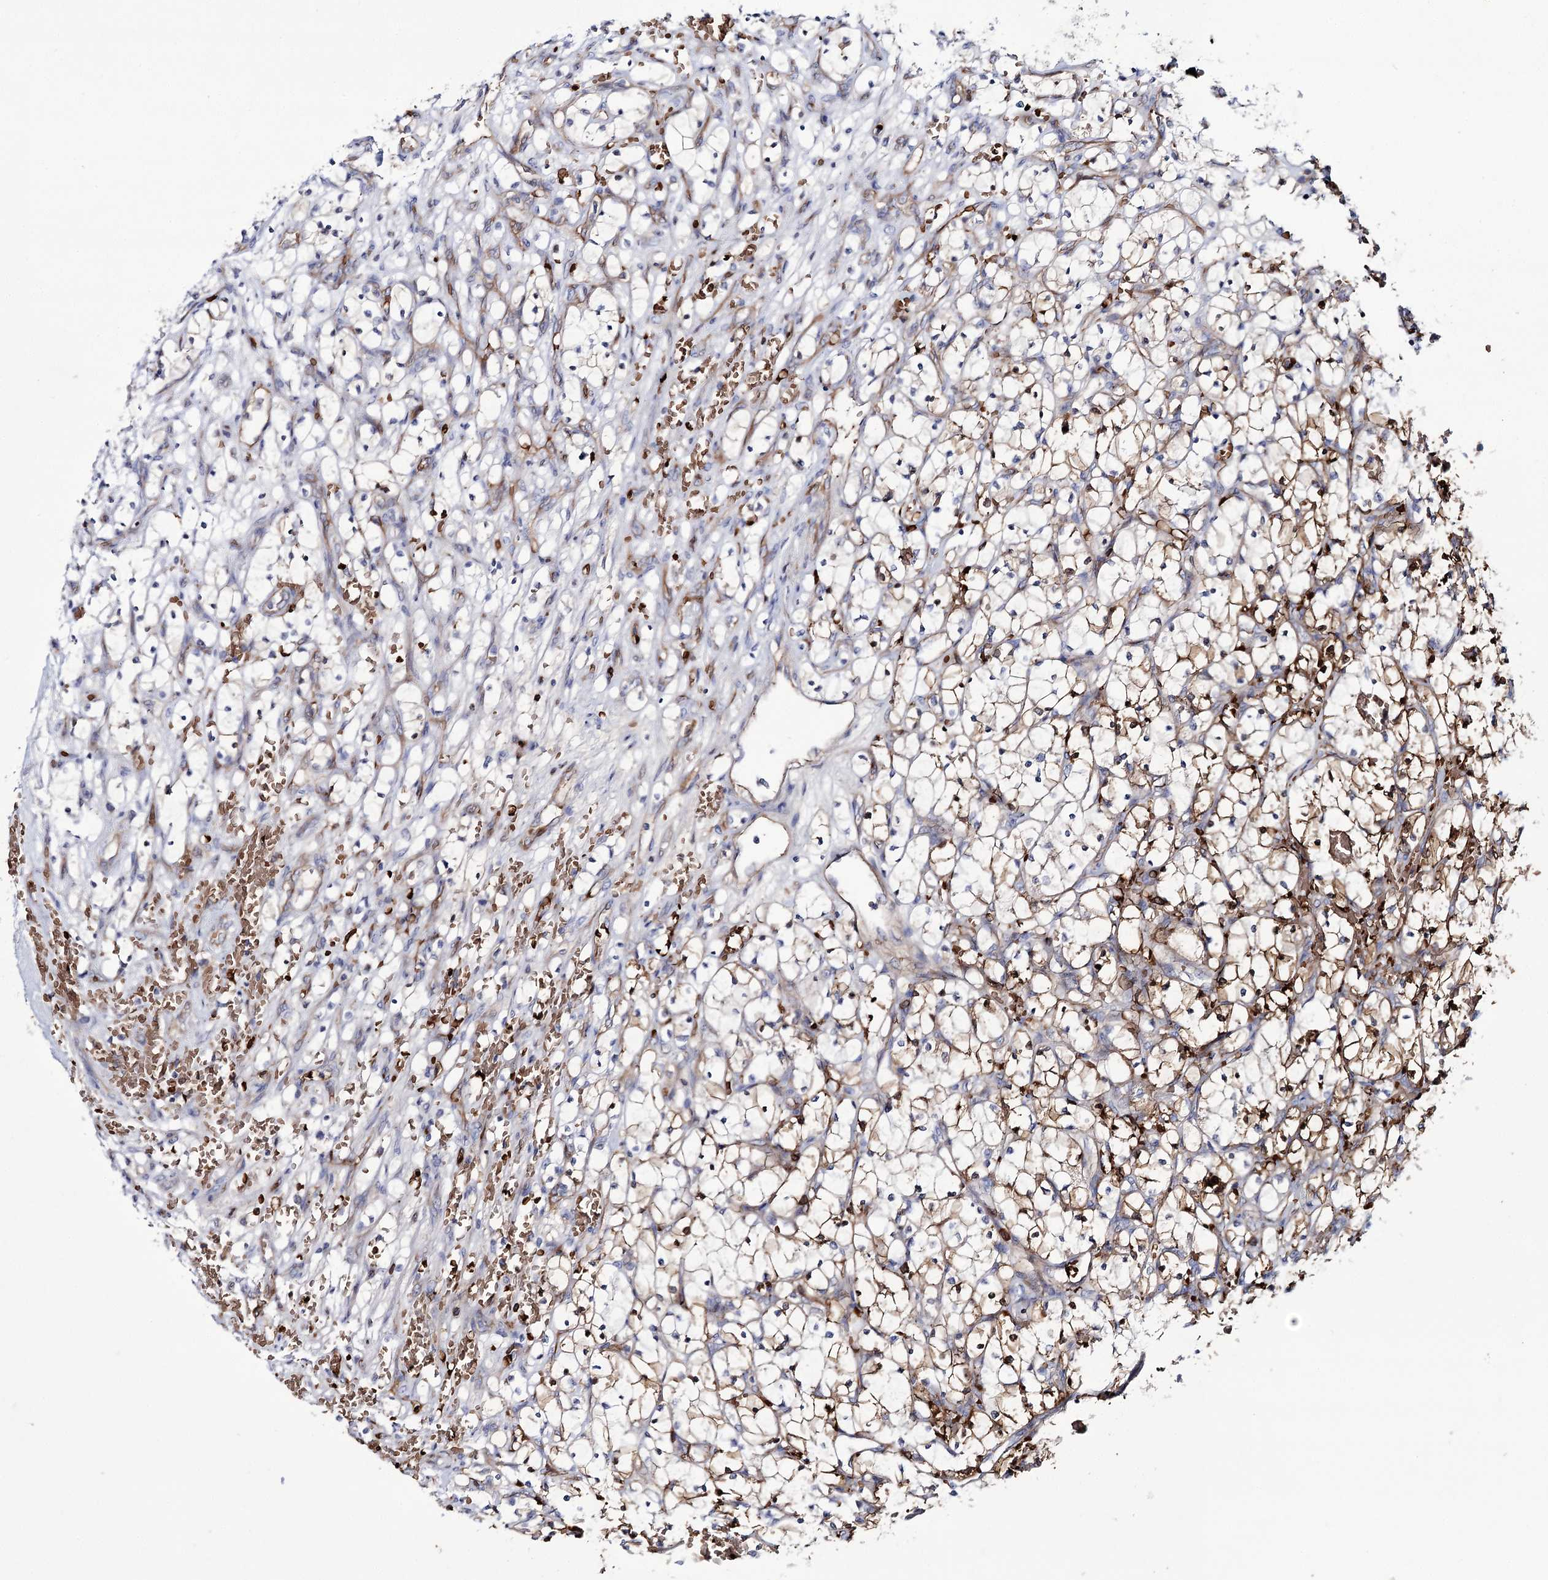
{"staining": {"intensity": "moderate", "quantity": "25%-75%", "location": "cytoplasmic/membranous"}, "tissue": "renal cancer", "cell_type": "Tumor cells", "image_type": "cancer", "snomed": [{"axis": "morphology", "description": "Adenocarcinoma, NOS"}, {"axis": "topography", "description": "Kidney"}], "caption": "Human renal cancer (adenocarcinoma) stained for a protein (brown) reveals moderate cytoplasmic/membranous positive expression in about 25%-75% of tumor cells.", "gene": "GBF1", "patient": {"sex": "female", "age": 69}}